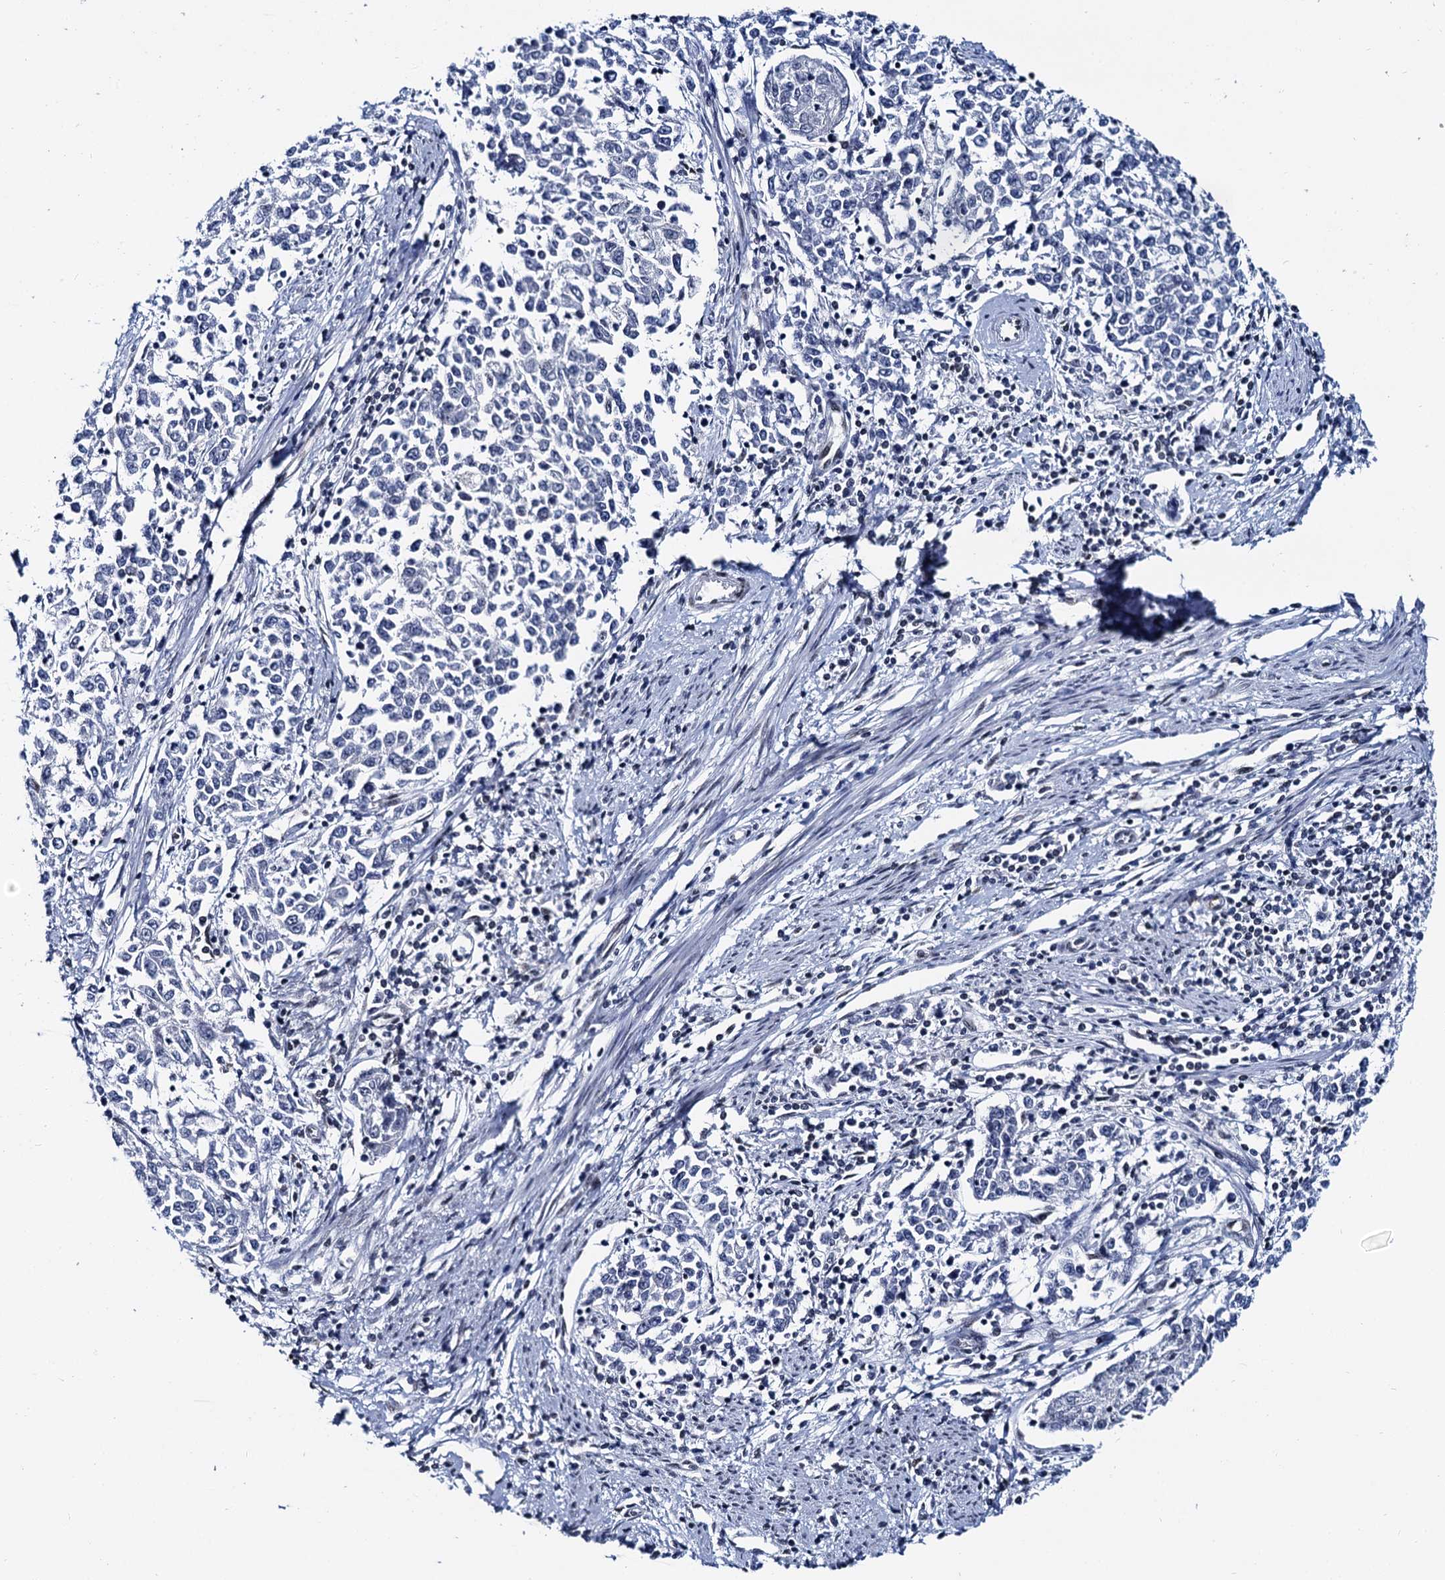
{"staining": {"intensity": "negative", "quantity": "none", "location": "none"}, "tissue": "endometrial cancer", "cell_type": "Tumor cells", "image_type": "cancer", "snomed": [{"axis": "morphology", "description": "Adenocarcinoma, NOS"}, {"axis": "topography", "description": "Endometrium"}], "caption": "This is an immunohistochemistry photomicrograph of human adenocarcinoma (endometrial). There is no expression in tumor cells.", "gene": "CMAS", "patient": {"sex": "female", "age": 50}}